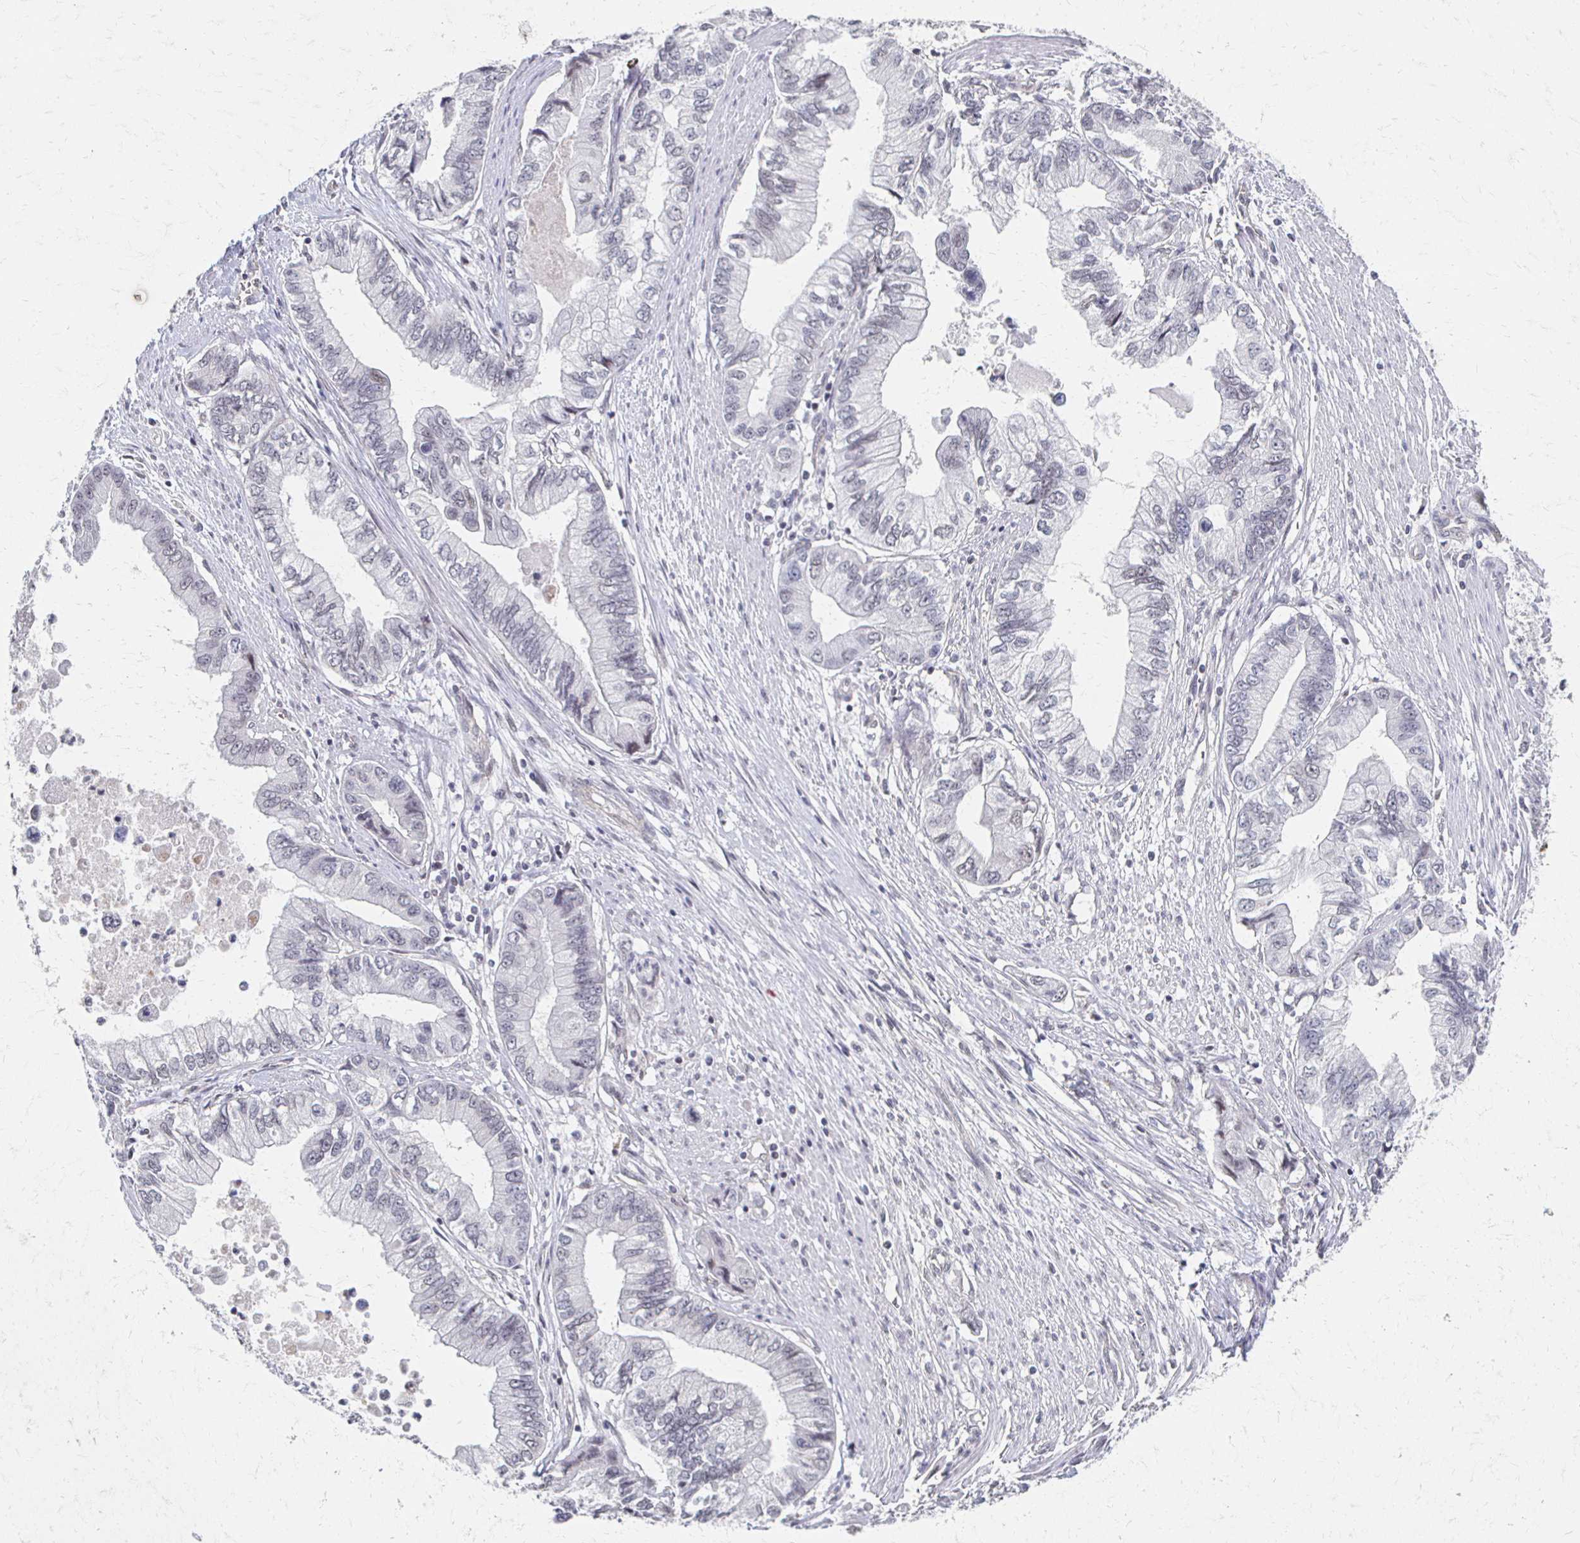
{"staining": {"intensity": "weak", "quantity": "<25%", "location": "nuclear"}, "tissue": "stomach cancer", "cell_type": "Tumor cells", "image_type": "cancer", "snomed": [{"axis": "morphology", "description": "Adenocarcinoma, NOS"}, {"axis": "topography", "description": "Pancreas"}, {"axis": "topography", "description": "Stomach, upper"}], "caption": "Immunohistochemical staining of stomach cancer displays no significant expression in tumor cells. (Stains: DAB (3,3'-diaminobenzidine) immunohistochemistry with hematoxylin counter stain, Microscopy: brightfield microscopy at high magnification).", "gene": "DAB1", "patient": {"sex": "male", "age": 77}}